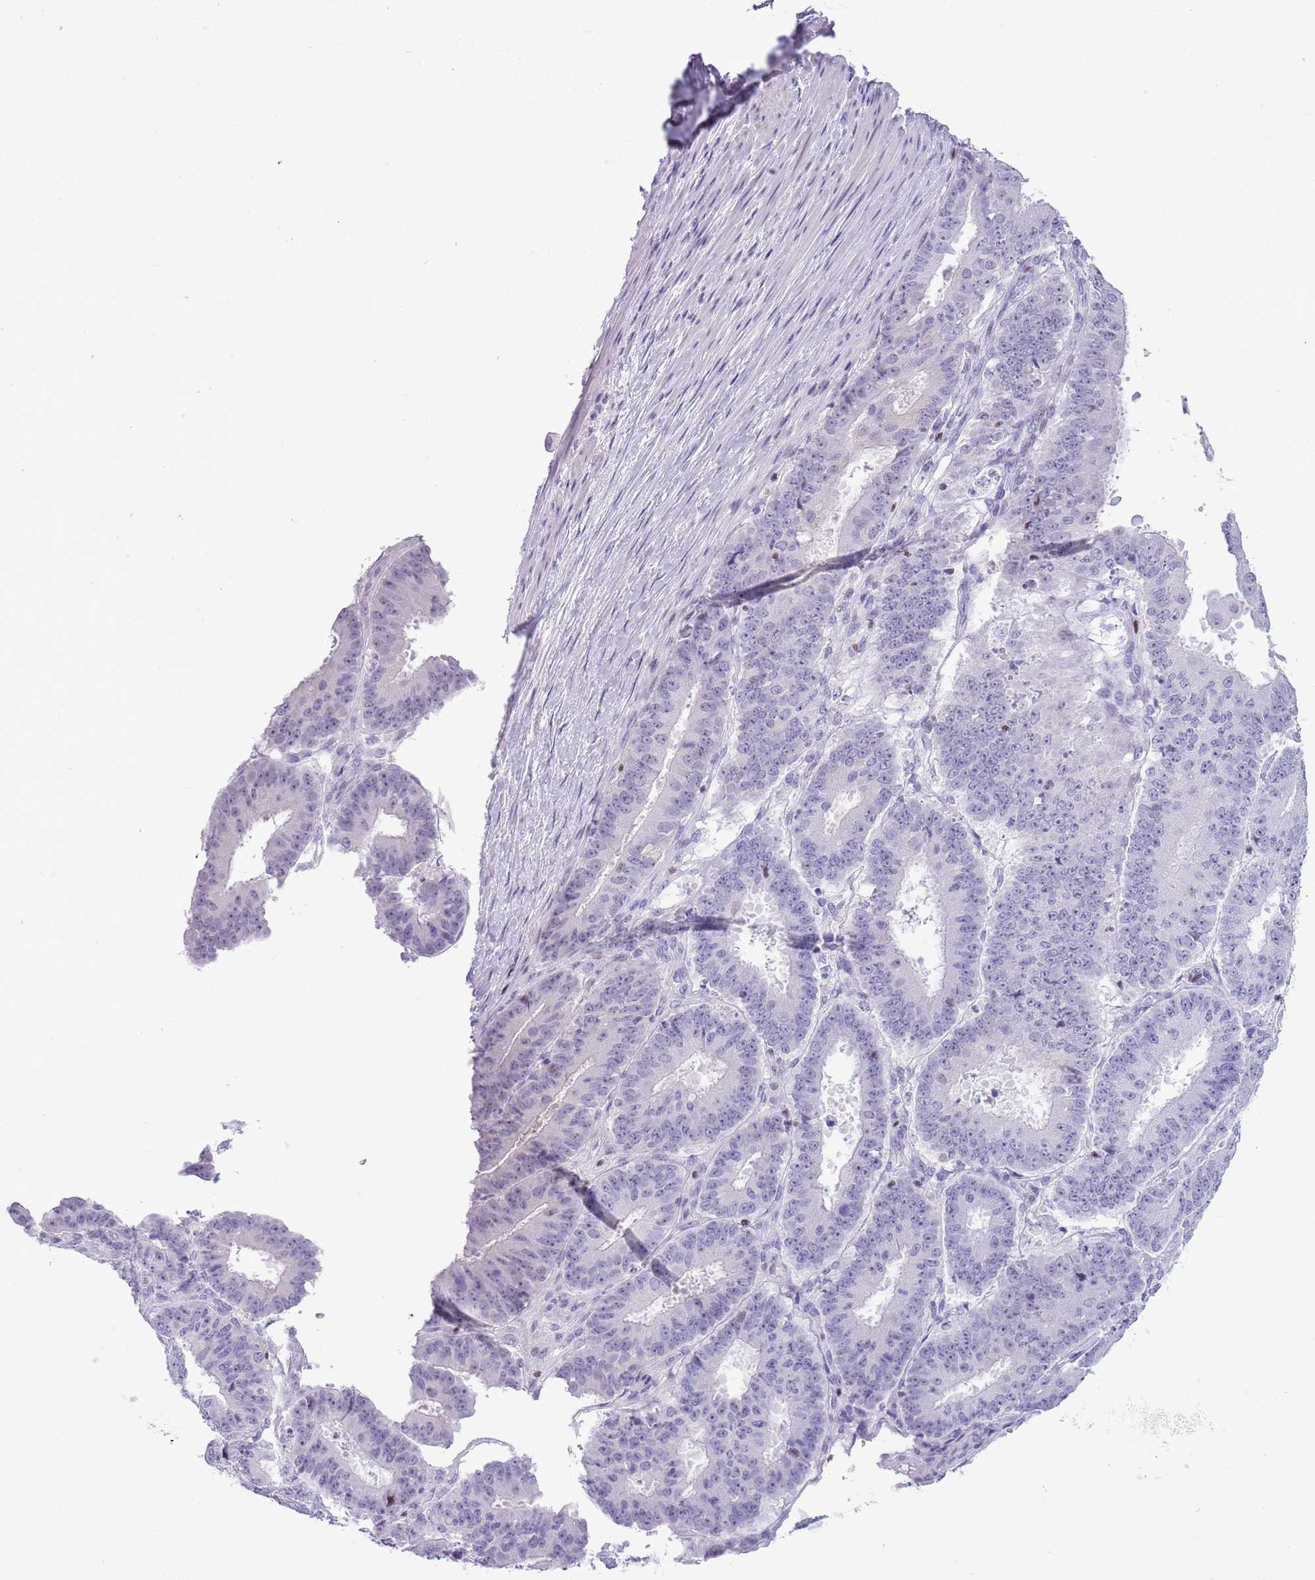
{"staining": {"intensity": "negative", "quantity": "none", "location": "none"}, "tissue": "ovarian cancer", "cell_type": "Tumor cells", "image_type": "cancer", "snomed": [{"axis": "morphology", "description": "Carcinoma, endometroid"}, {"axis": "topography", "description": "Appendix"}, {"axis": "topography", "description": "Ovary"}], "caption": "Immunohistochemistry histopathology image of neoplastic tissue: ovarian cancer (endometroid carcinoma) stained with DAB shows no significant protein expression in tumor cells.", "gene": "BCL11B", "patient": {"sex": "female", "age": 42}}